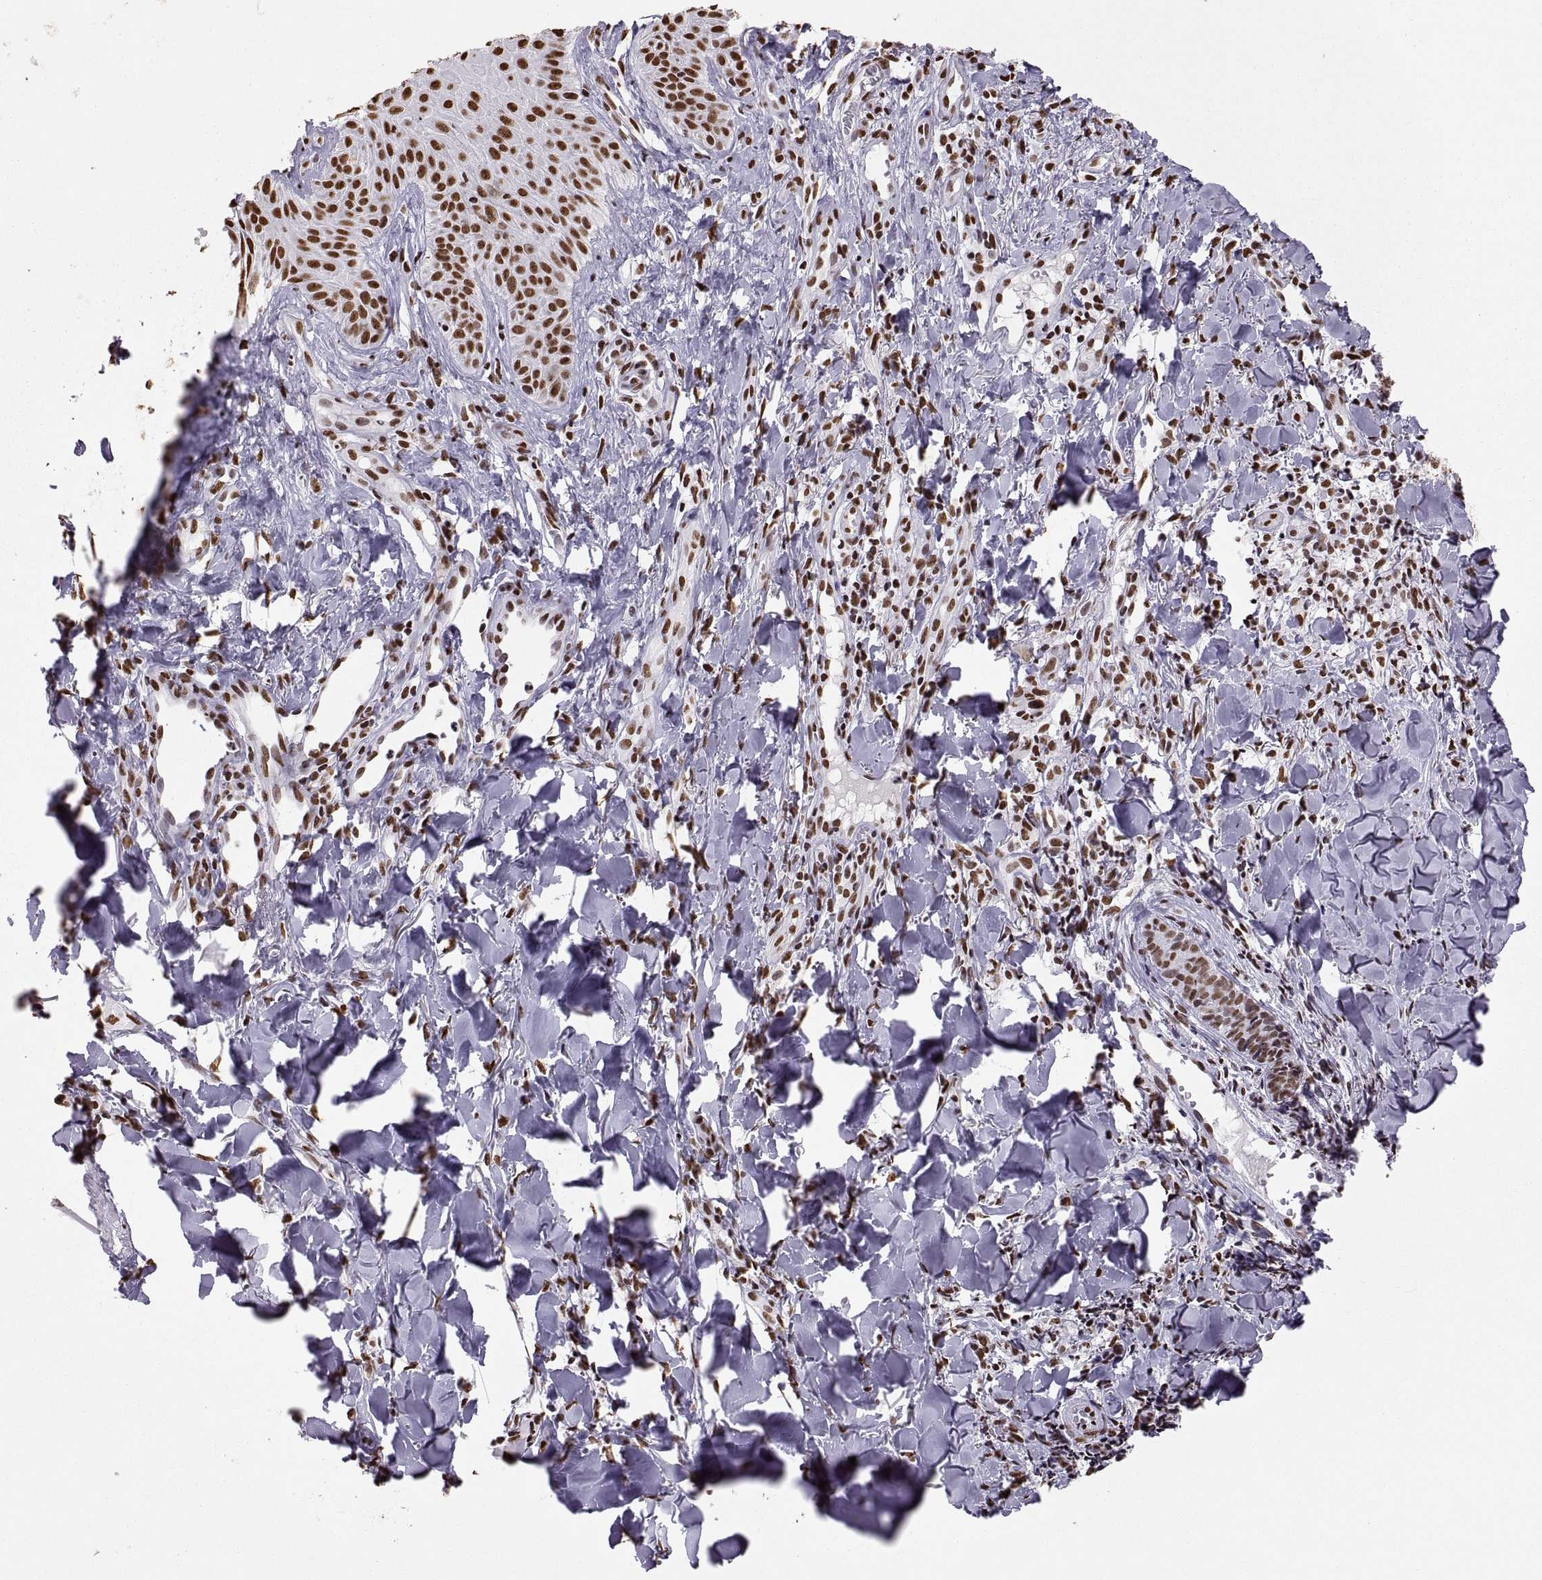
{"staining": {"intensity": "strong", "quantity": ">75%", "location": "nuclear"}, "tissue": "melanoma", "cell_type": "Tumor cells", "image_type": "cancer", "snomed": [{"axis": "morphology", "description": "Malignant melanoma, NOS"}, {"axis": "topography", "description": "Skin"}], "caption": "Strong nuclear expression is identified in about >75% of tumor cells in melanoma. The protein of interest is stained brown, and the nuclei are stained in blue (DAB IHC with brightfield microscopy, high magnification).", "gene": "SNAI1", "patient": {"sex": "male", "age": 67}}